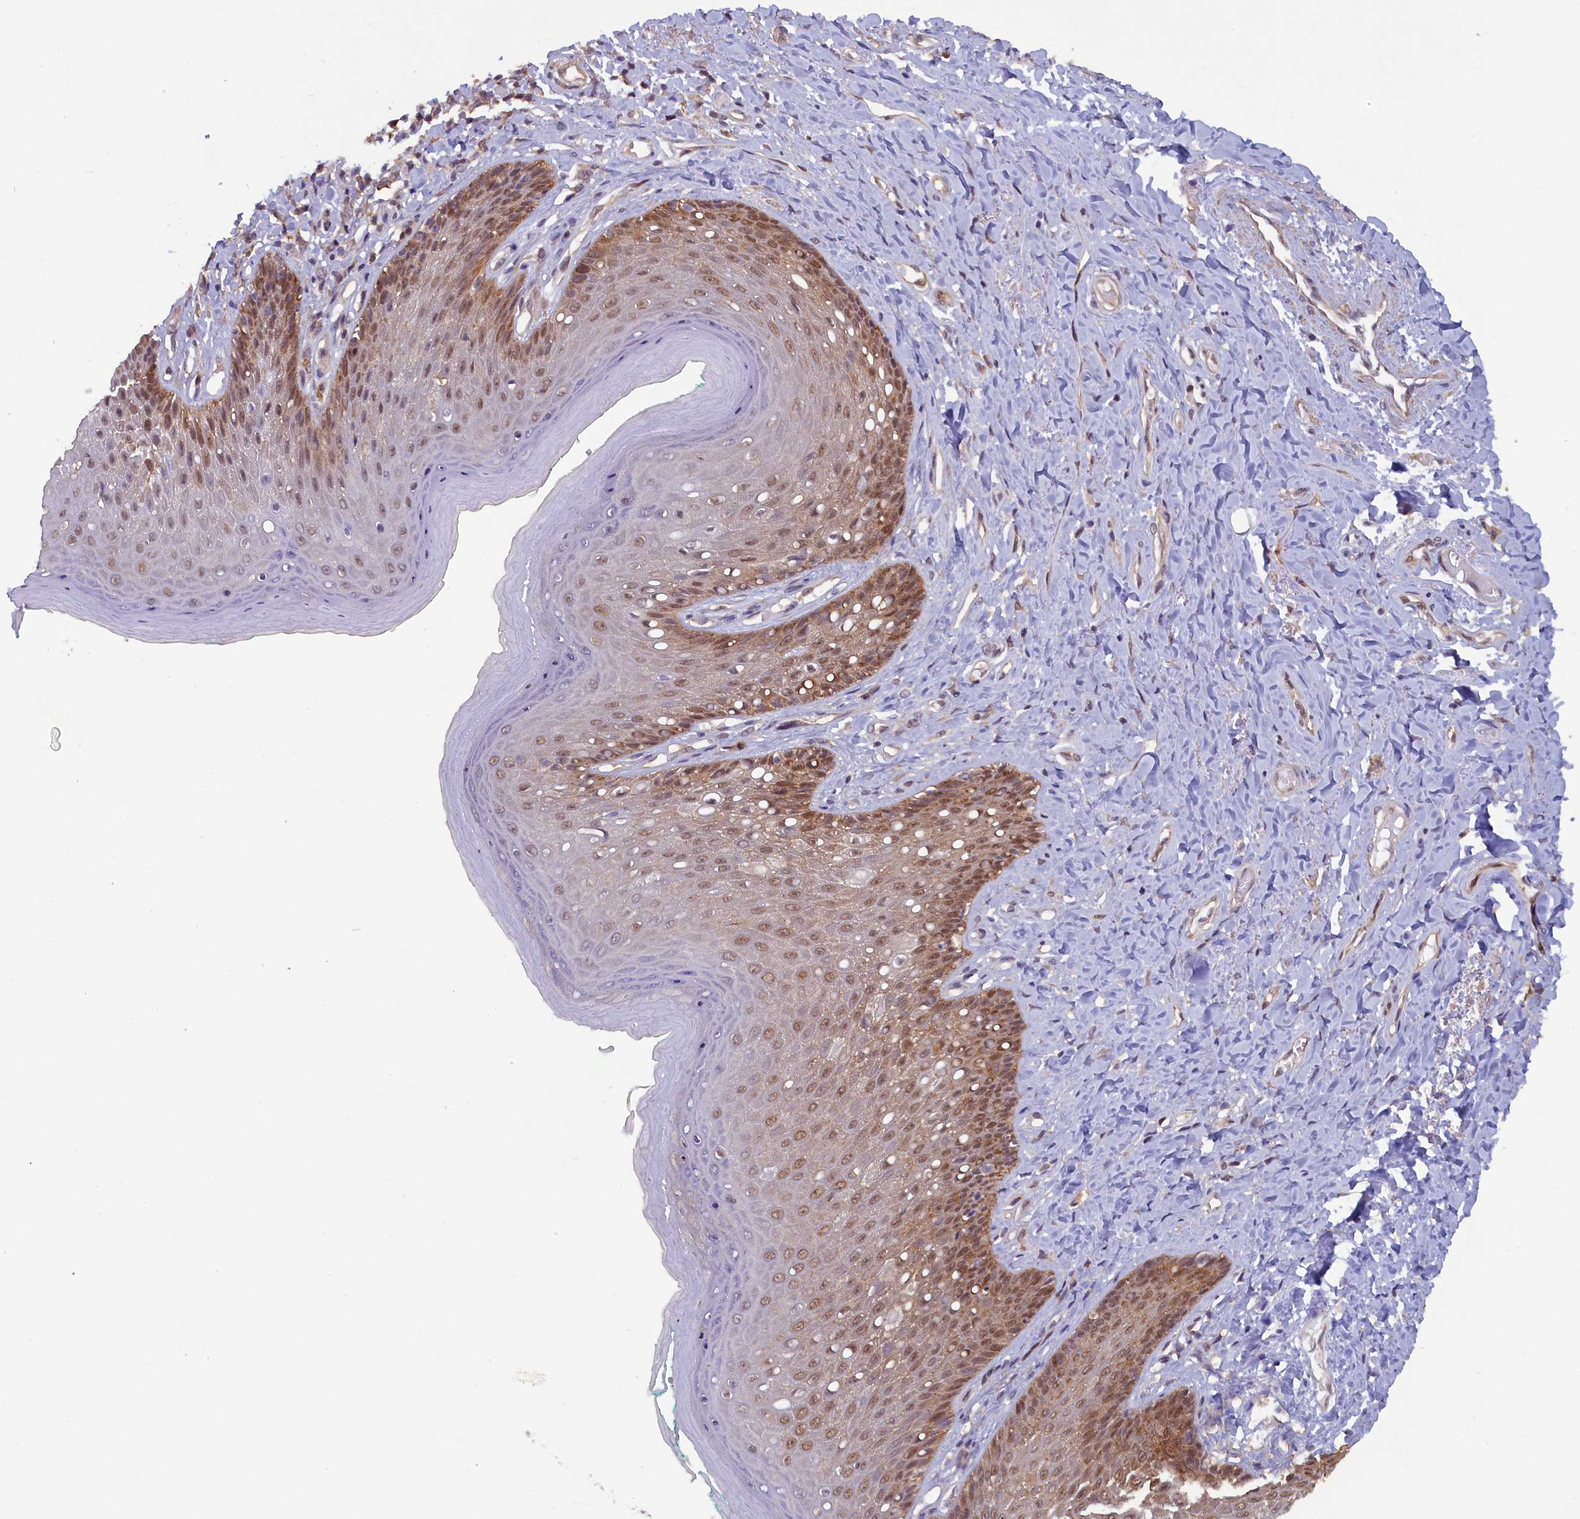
{"staining": {"intensity": "moderate", "quantity": ">75%", "location": "cytoplasmic/membranous,nuclear"}, "tissue": "skin", "cell_type": "Epidermal cells", "image_type": "normal", "snomed": [{"axis": "morphology", "description": "Normal tissue, NOS"}, {"axis": "topography", "description": "Anal"}], "caption": "Skin stained with DAB (3,3'-diaminobenzidine) immunohistochemistry displays medium levels of moderate cytoplasmic/membranous,nuclear staining in approximately >75% of epidermal cells. (DAB (3,3'-diaminobenzidine) IHC, brown staining for protein, blue staining for nuclei).", "gene": "JPT2", "patient": {"sex": "male", "age": 78}}